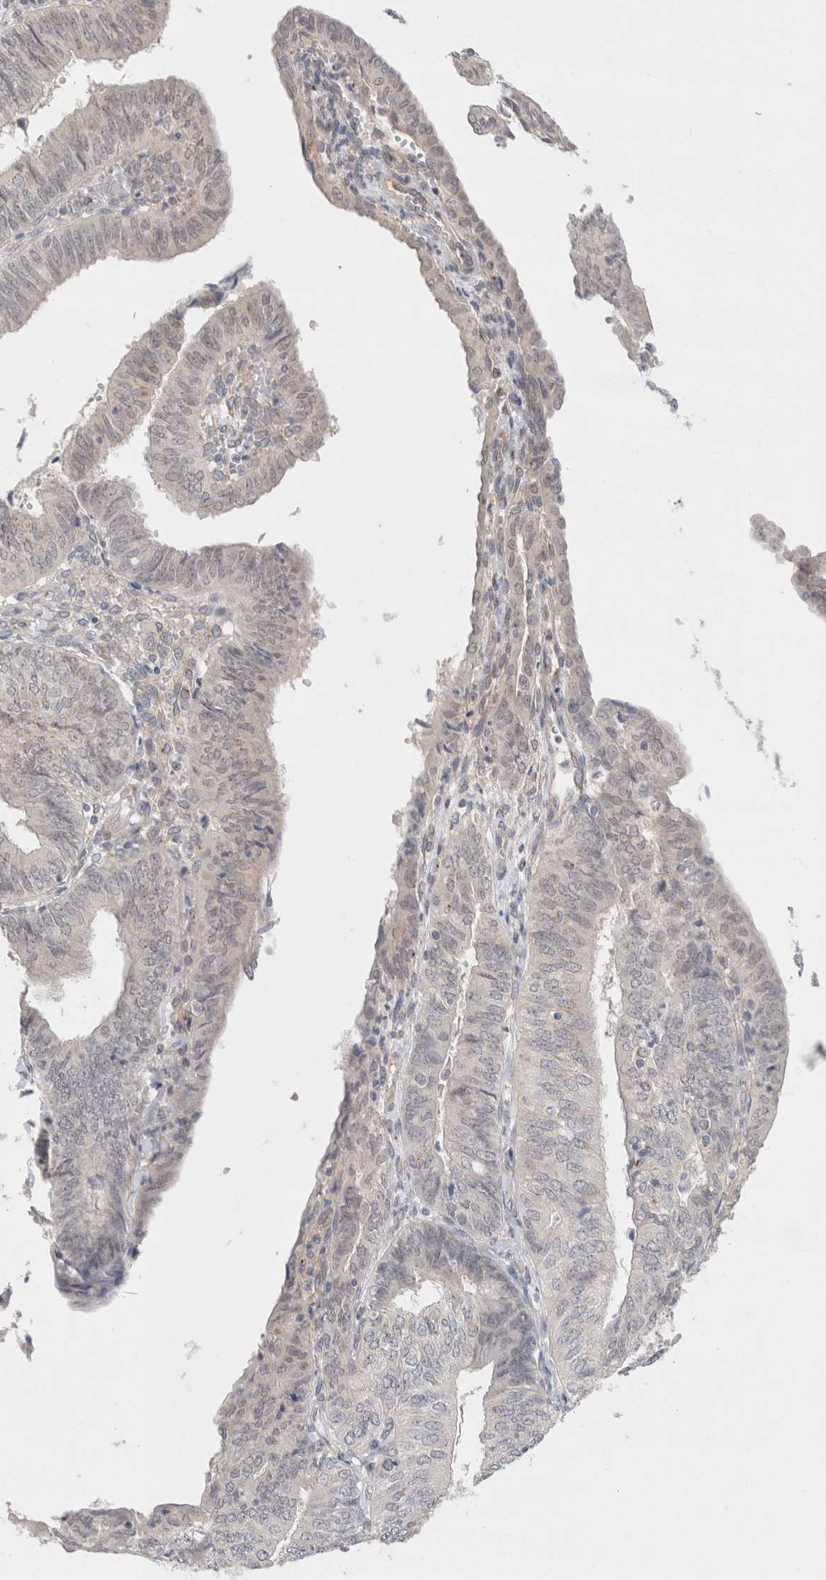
{"staining": {"intensity": "negative", "quantity": "none", "location": "none"}, "tissue": "endometrial cancer", "cell_type": "Tumor cells", "image_type": "cancer", "snomed": [{"axis": "morphology", "description": "Adenocarcinoma, NOS"}, {"axis": "topography", "description": "Endometrium"}], "caption": "A micrograph of human endometrial adenocarcinoma is negative for staining in tumor cells.", "gene": "BICD2", "patient": {"sex": "female", "age": 58}}